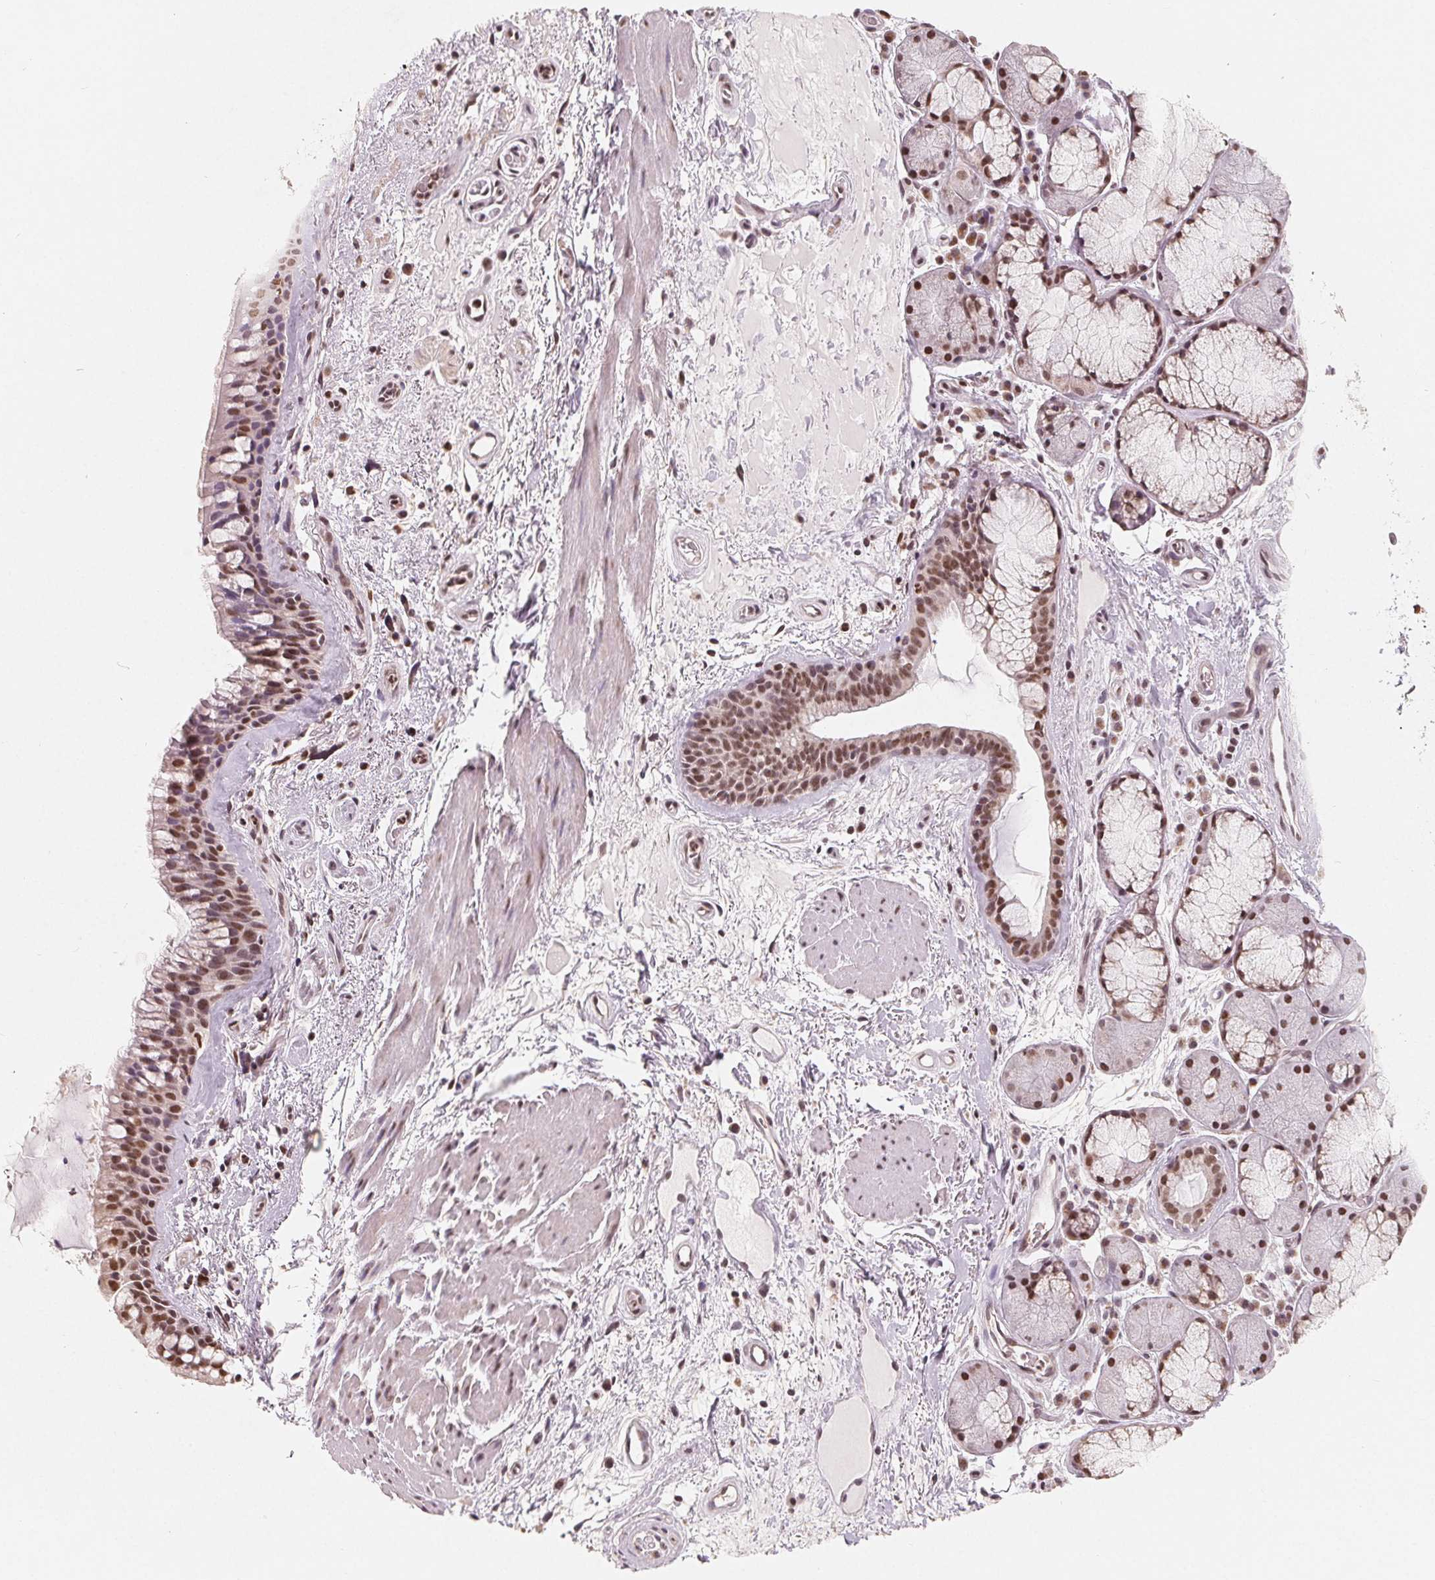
{"staining": {"intensity": "moderate", "quantity": ">75%", "location": "nuclear"}, "tissue": "bronchus", "cell_type": "Respiratory epithelial cells", "image_type": "normal", "snomed": [{"axis": "morphology", "description": "Normal tissue, NOS"}, {"axis": "topography", "description": "Bronchus"}], "caption": "Protein staining of normal bronchus displays moderate nuclear positivity in about >75% of respiratory epithelial cells.", "gene": "CCDC138", "patient": {"sex": "male", "age": 48}}